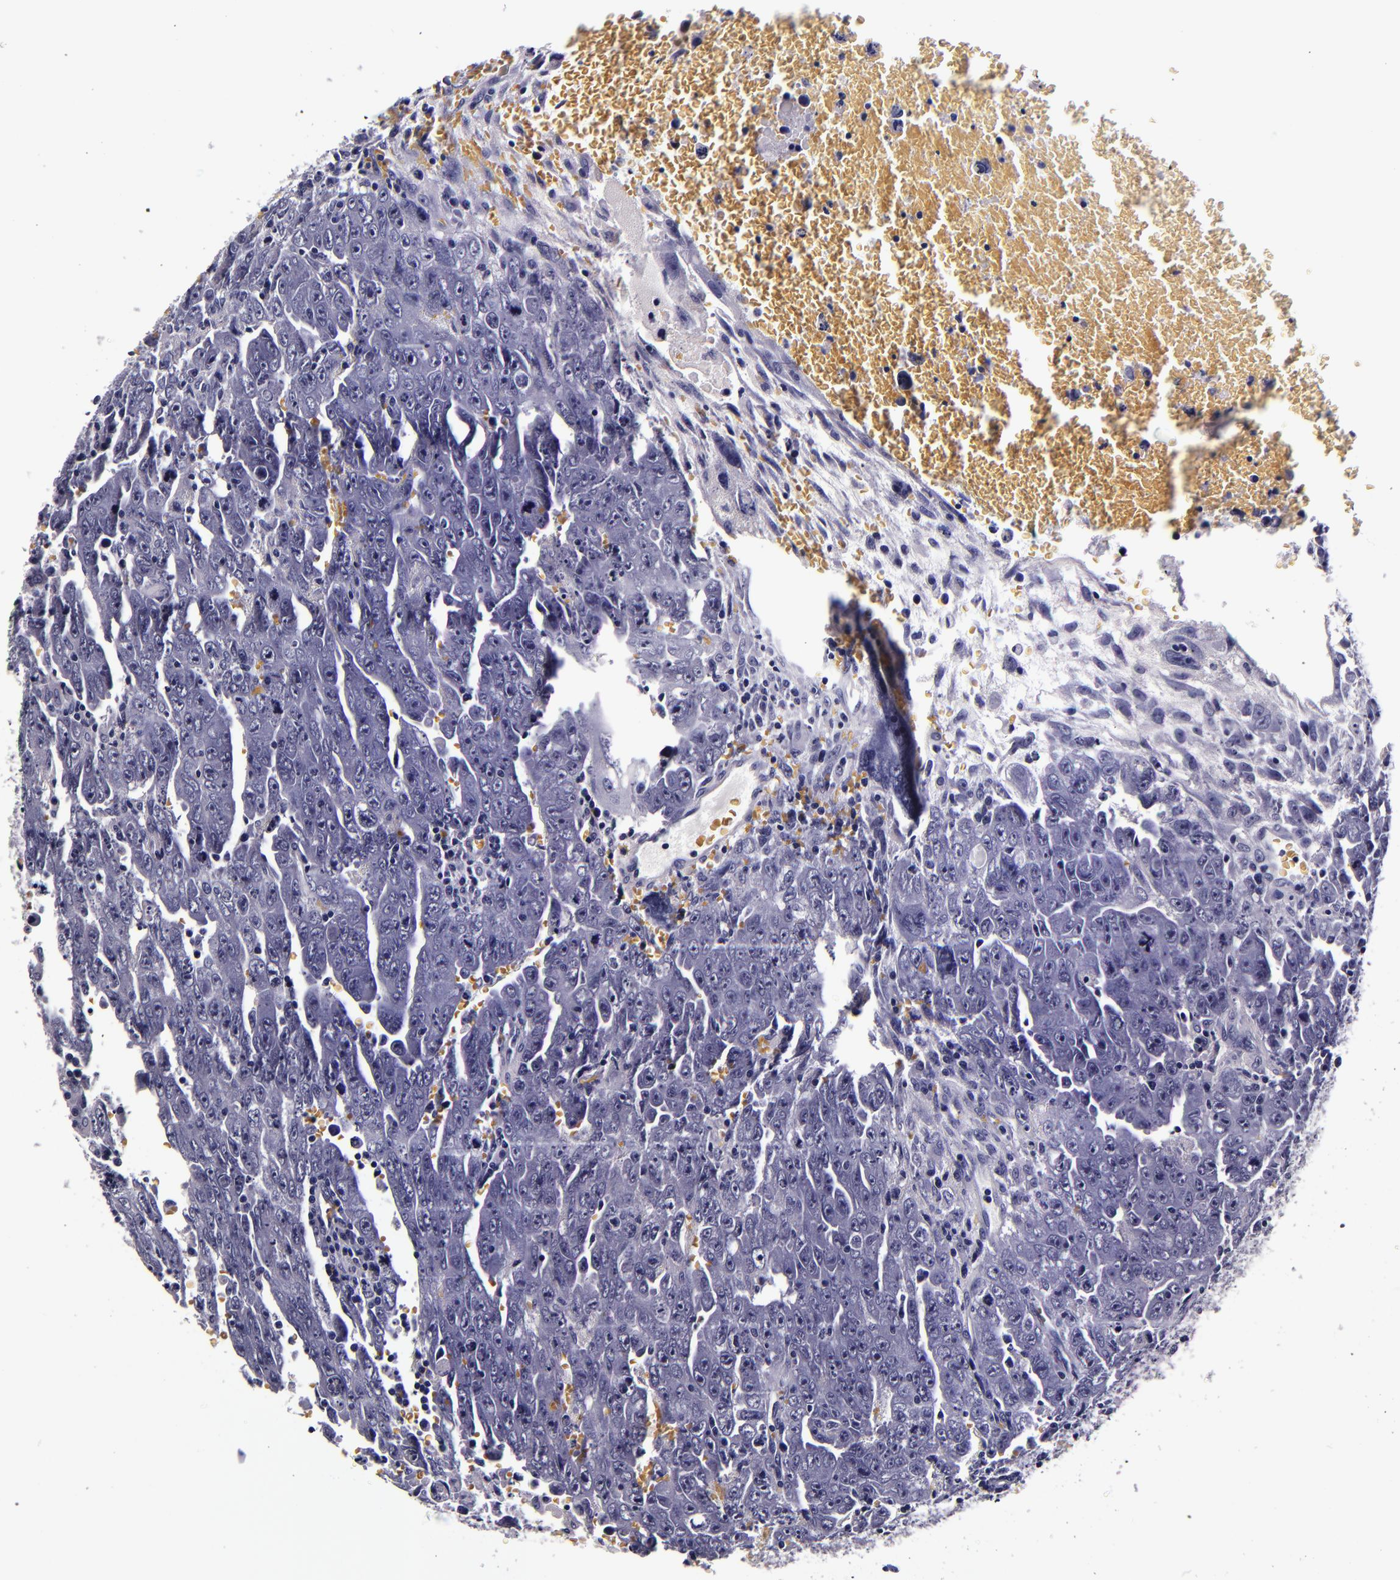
{"staining": {"intensity": "negative", "quantity": "none", "location": "none"}, "tissue": "testis cancer", "cell_type": "Tumor cells", "image_type": "cancer", "snomed": [{"axis": "morphology", "description": "Carcinoma, Embryonal, NOS"}, {"axis": "topography", "description": "Testis"}], "caption": "The histopathology image displays no significant positivity in tumor cells of embryonal carcinoma (testis). (DAB (3,3'-diaminobenzidine) immunohistochemistry with hematoxylin counter stain).", "gene": "FBN1", "patient": {"sex": "male", "age": 28}}